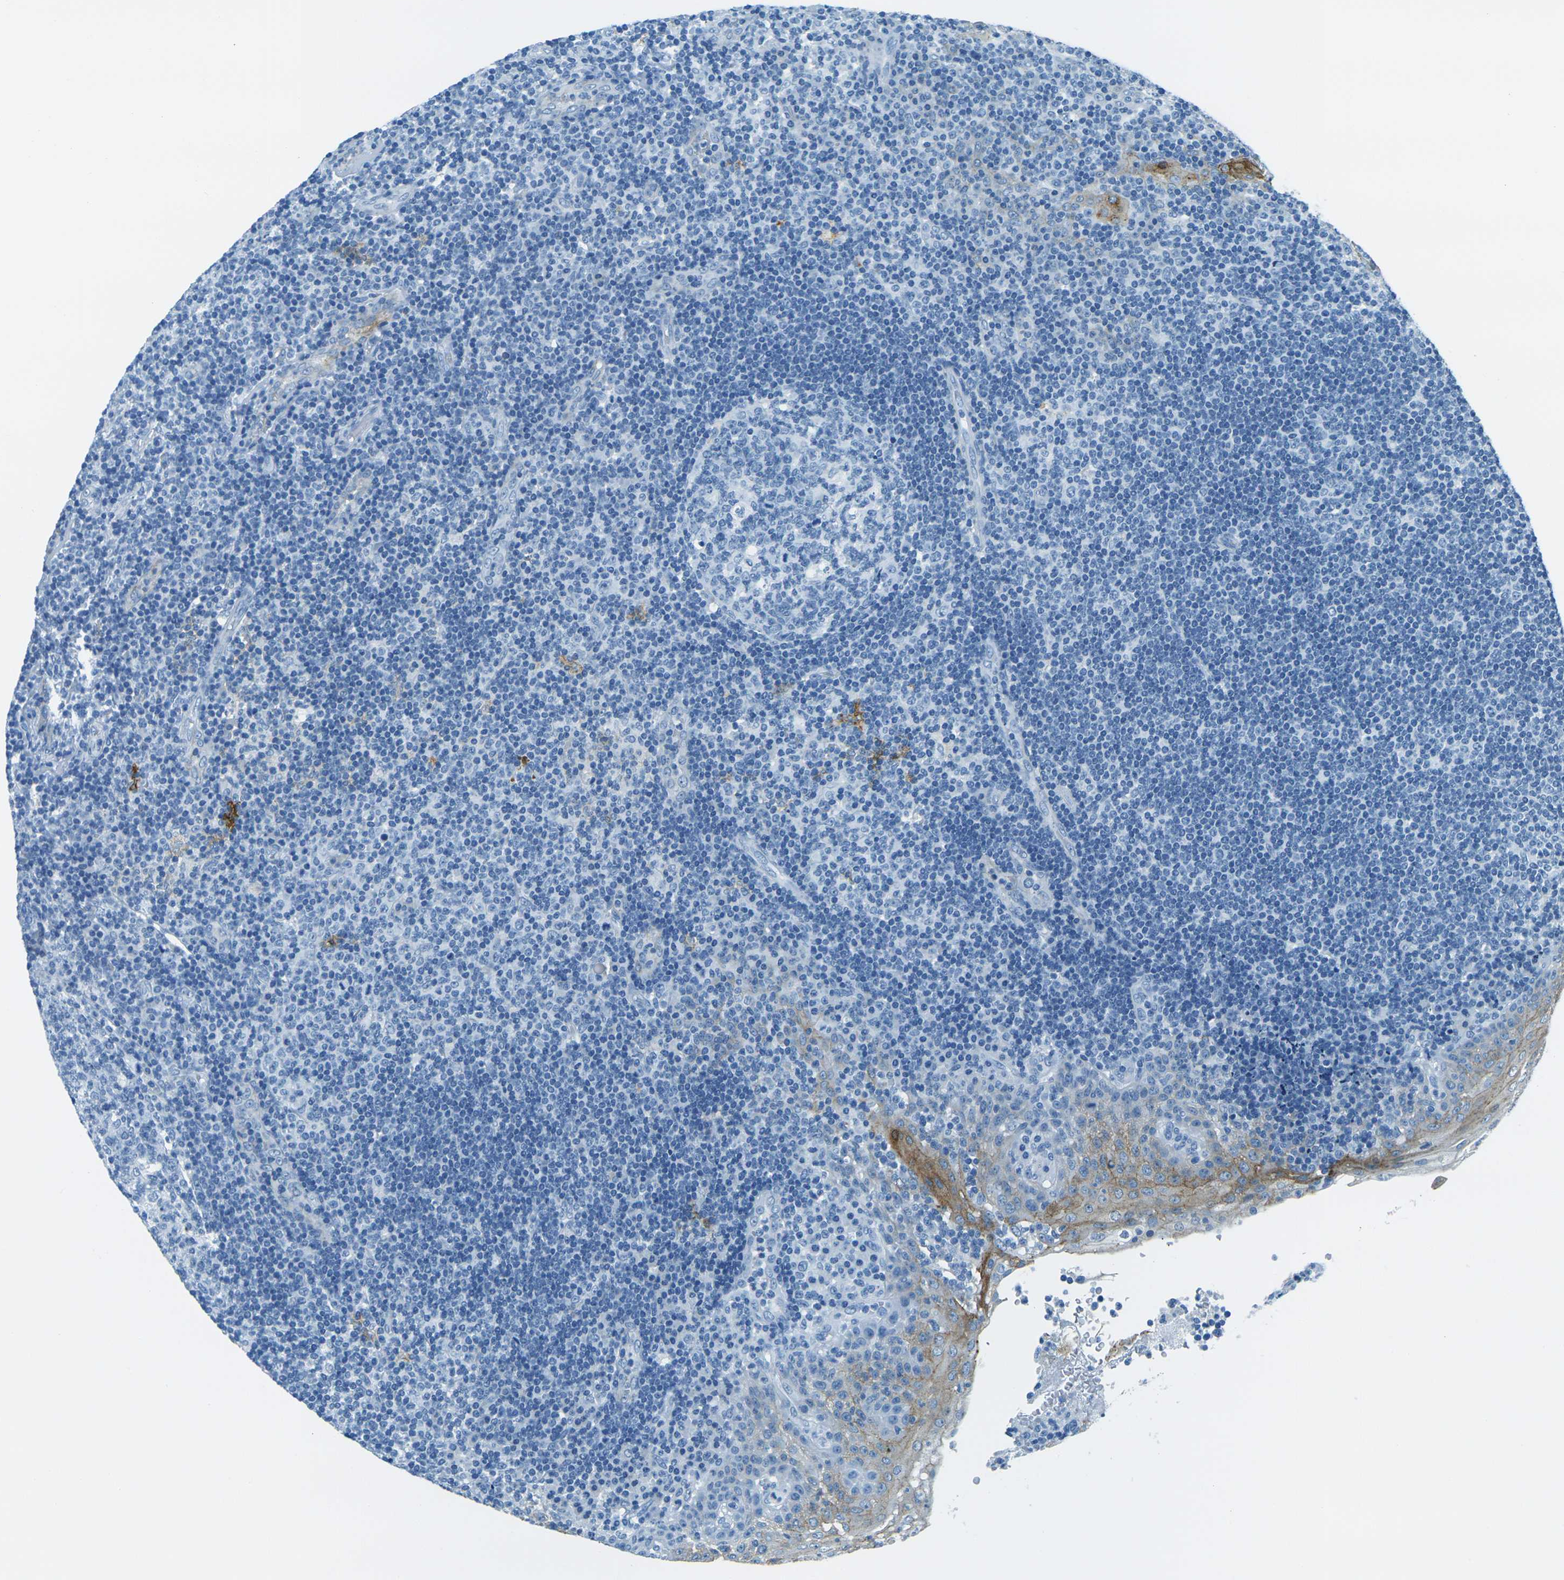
{"staining": {"intensity": "negative", "quantity": "none", "location": "none"}, "tissue": "tonsil", "cell_type": "Germinal center cells", "image_type": "normal", "snomed": [{"axis": "morphology", "description": "Normal tissue, NOS"}, {"axis": "topography", "description": "Tonsil"}], "caption": "This is an immunohistochemistry photomicrograph of benign human tonsil. There is no expression in germinal center cells.", "gene": "OCLN", "patient": {"sex": "female", "age": 40}}